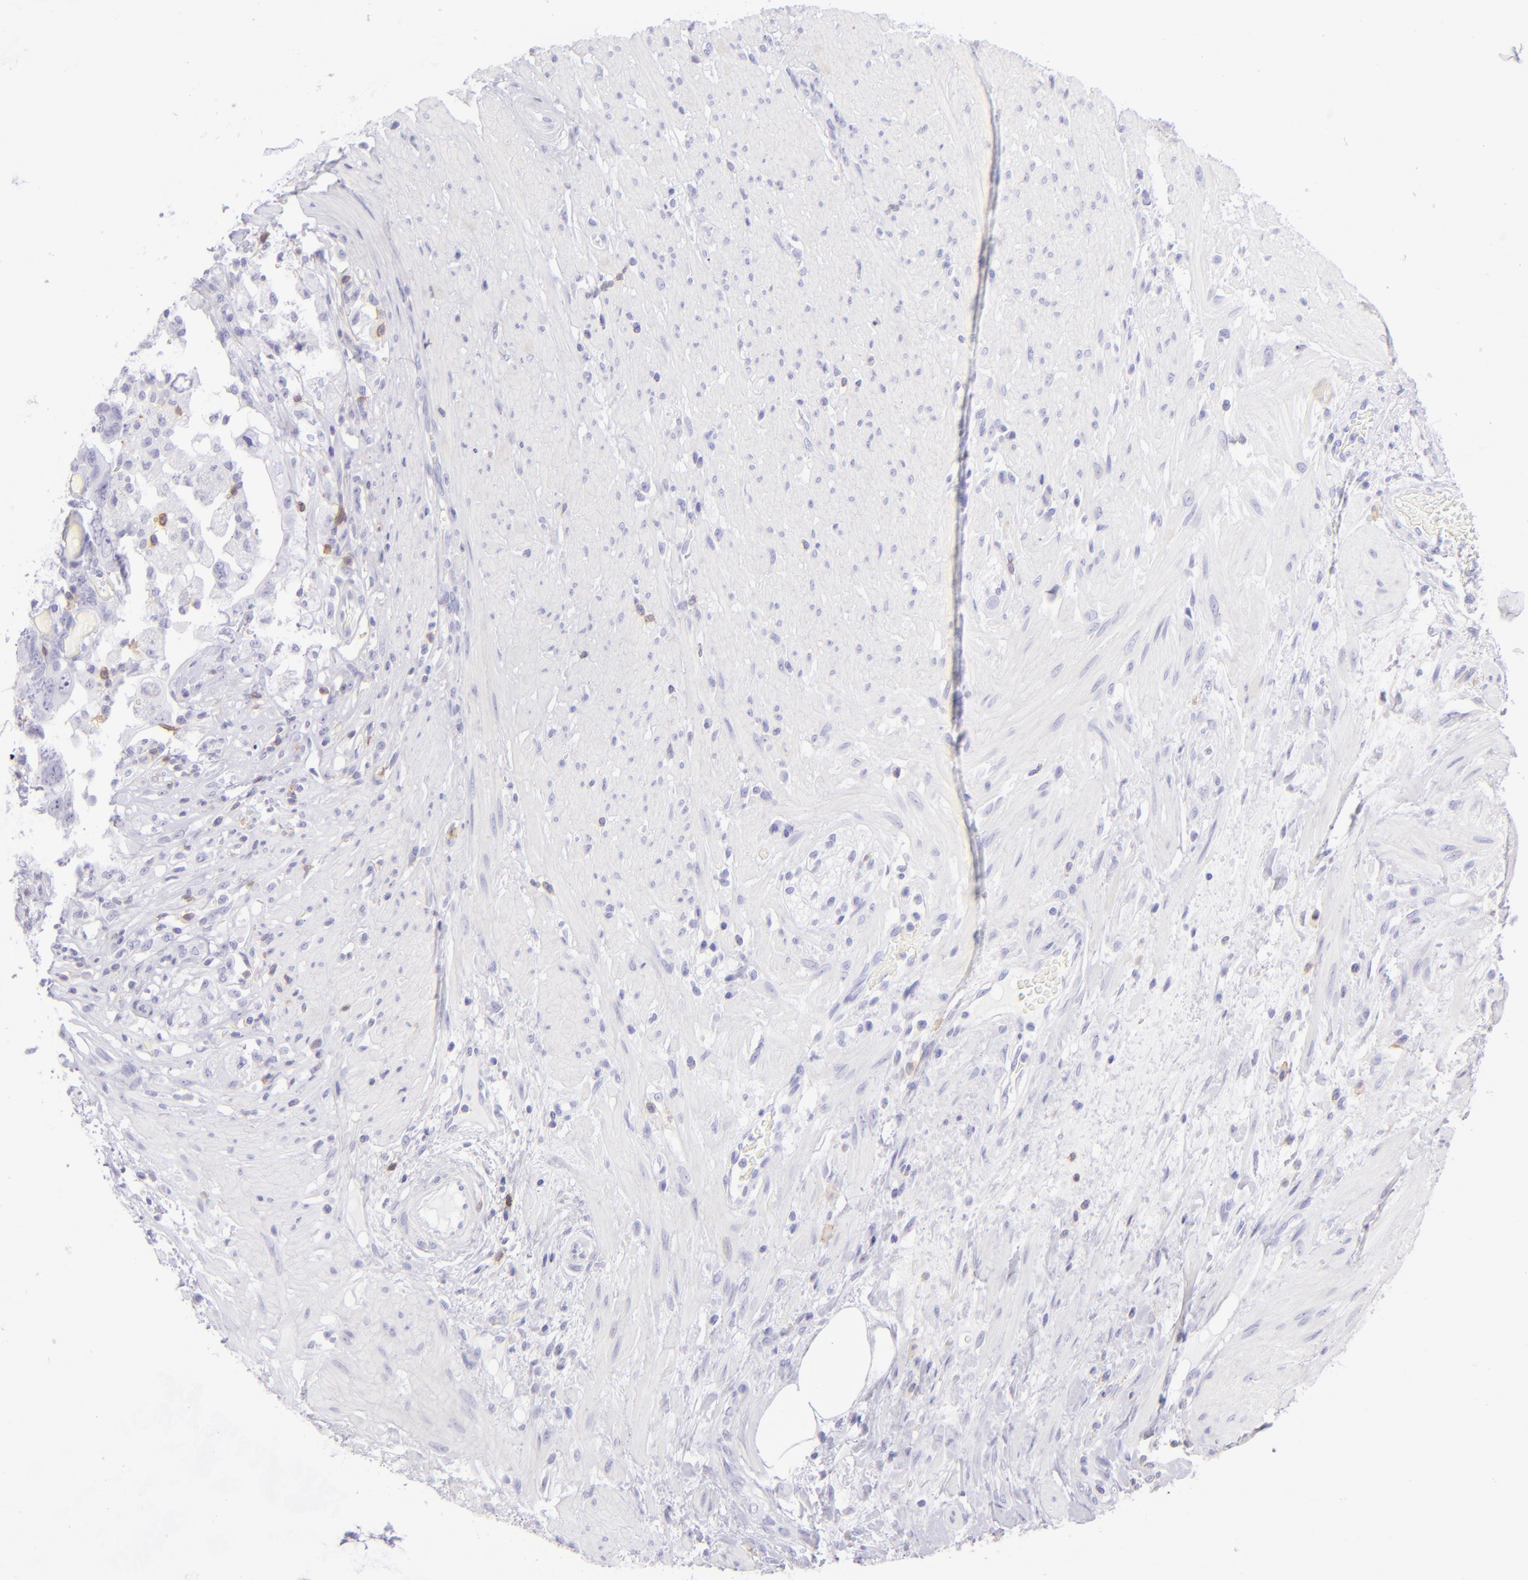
{"staining": {"intensity": "negative", "quantity": "none", "location": "none"}, "tissue": "colorectal cancer", "cell_type": "Tumor cells", "image_type": "cancer", "snomed": [{"axis": "morphology", "description": "Adenocarcinoma, NOS"}, {"axis": "topography", "description": "Rectum"}], "caption": "Immunohistochemical staining of colorectal adenocarcinoma exhibits no significant positivity in tumor cells. Brightfield microscopy of immunohistochemistry (IHC) stained with DAB (brown) and hematoxylin (blue), captured at high magnification.", "gene": "CD69", "patient": {"sex": "male", "age": 53}}